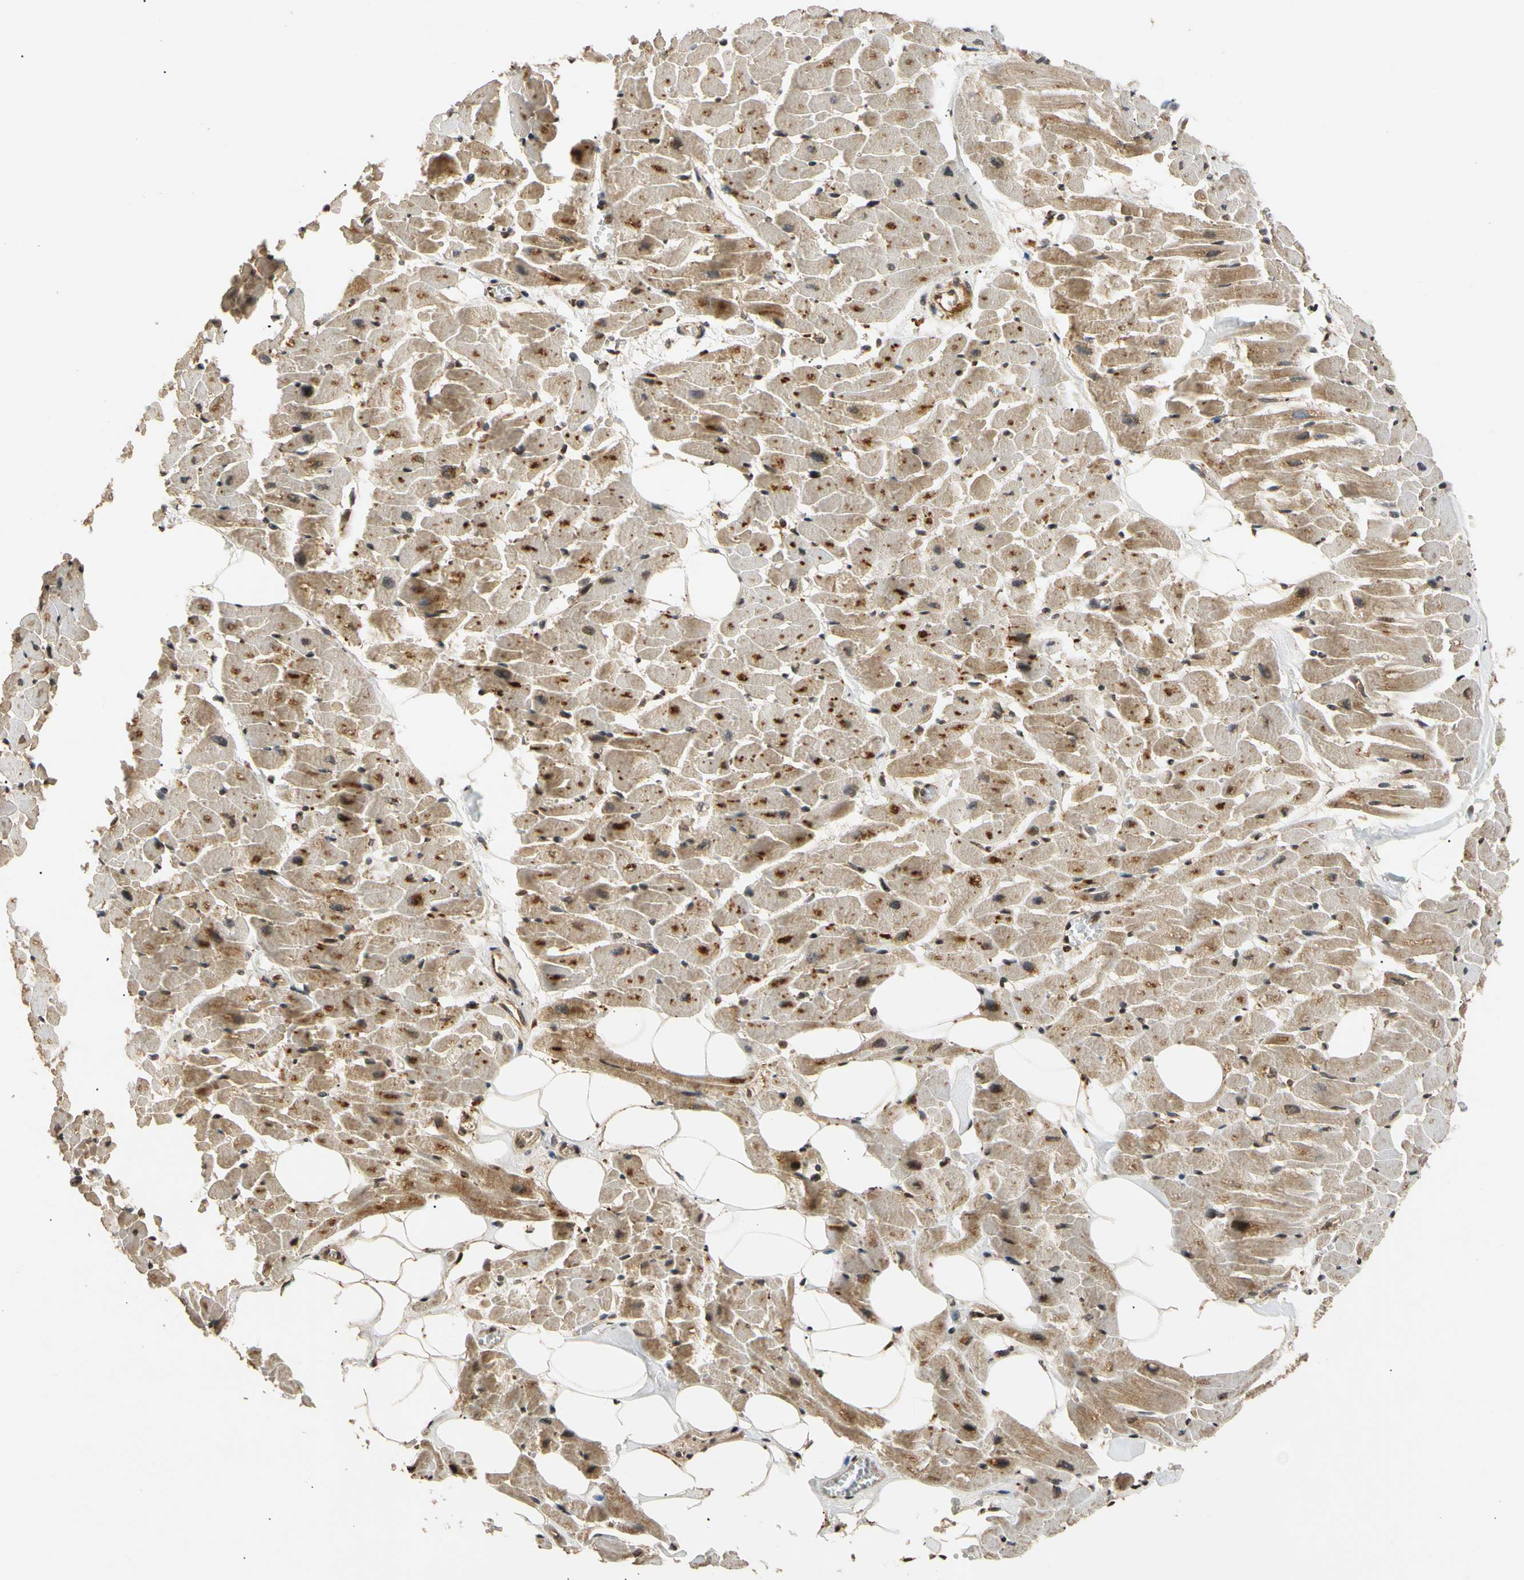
{"staining": {"intensity": "moderate", "quantity": ">75%", "location": "cytoplasmic/membranous"}, "tissue": "heart muscle", "cell_type": "Cardiomyocytes", "image_type": "normal", "snomed": [{"axis": "morphology", "description": "Normal tissue, NOS"}, {"axis": "topography", "description": "Heart"}], "caption": "Moderate cytoplasmic/membranous expression is seen in about >75% of cardiomyocytes in unremarkable heart muscle.", "gene": "MRPS22", "patient": {"sex": "female", "age": 19}}